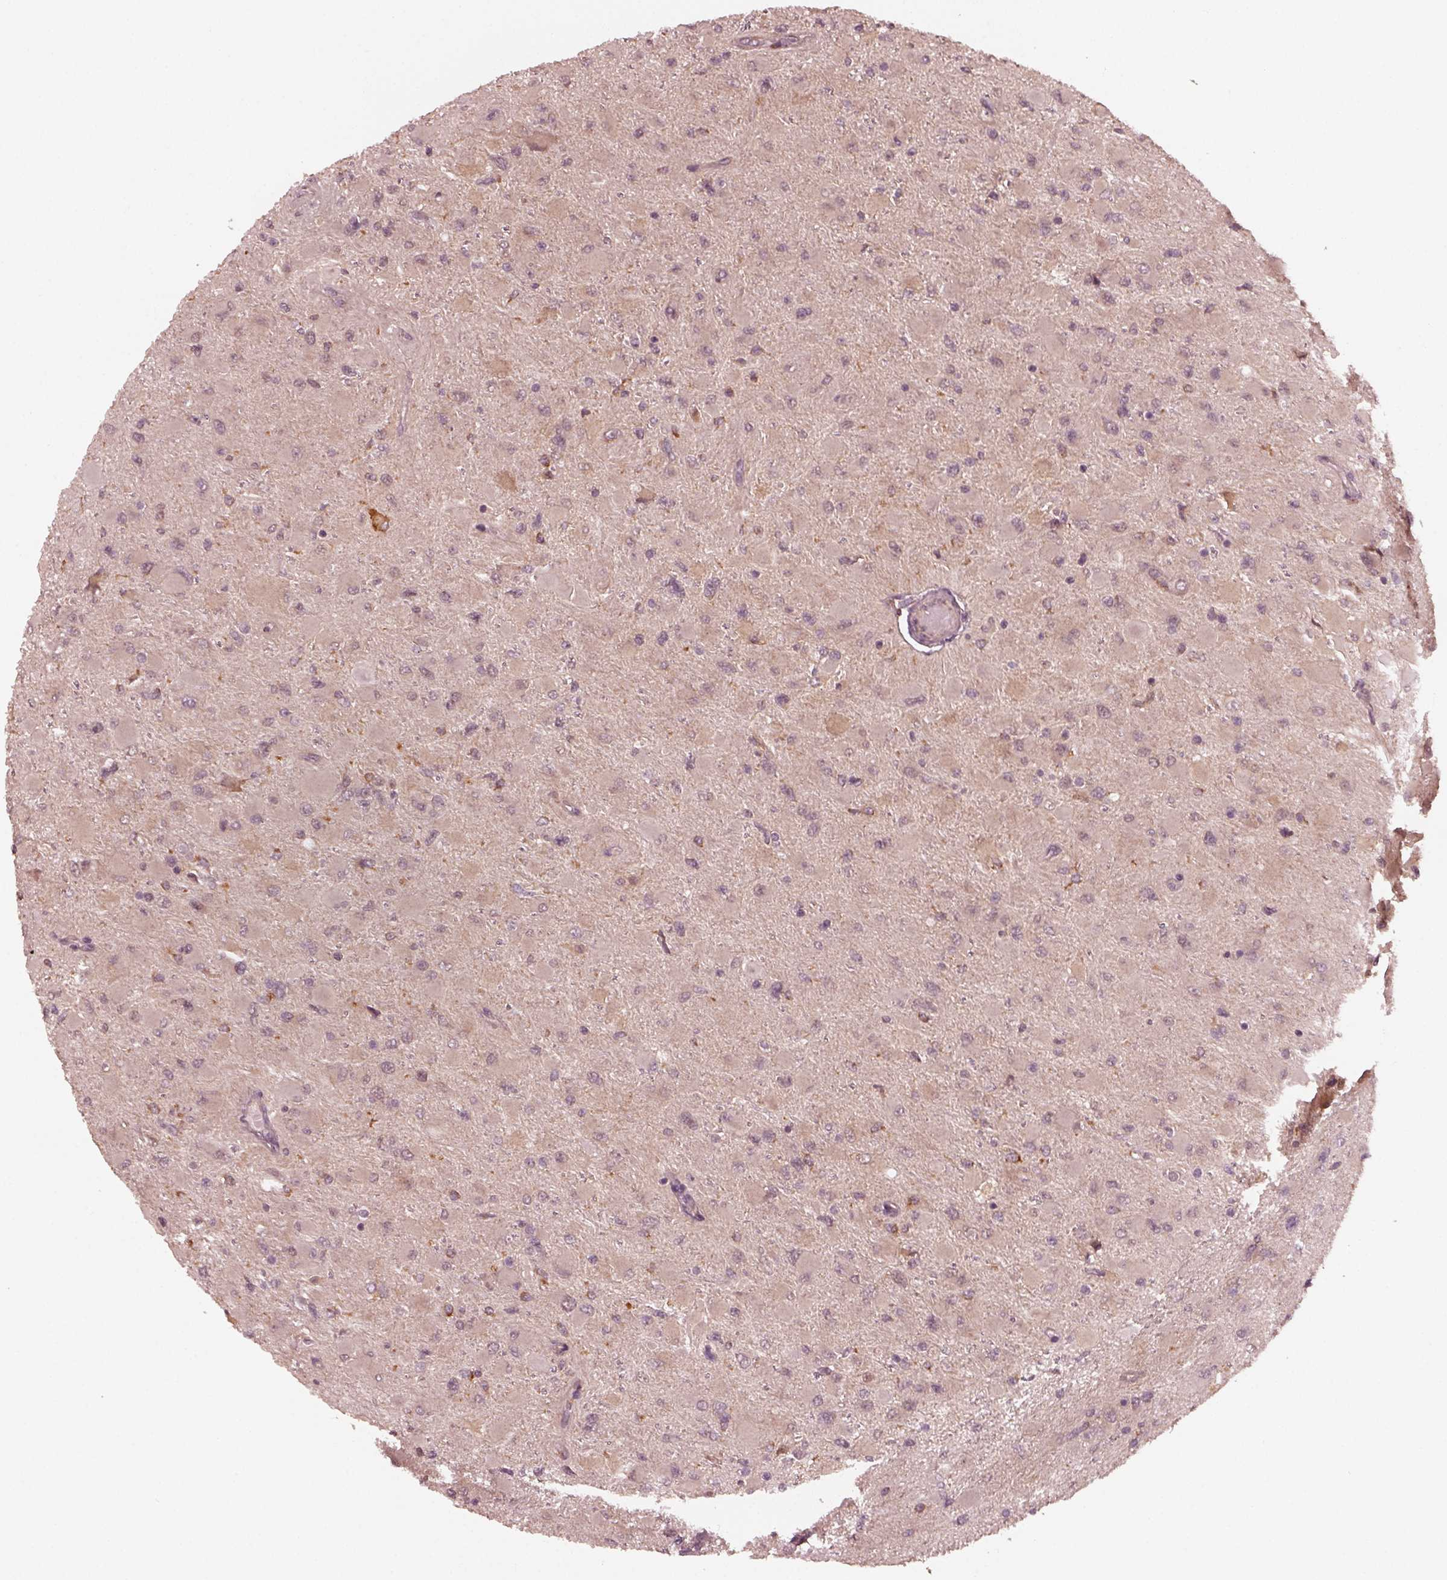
{"staining": {"intensity": "weak", "quantity": ">75%", "location": "cytoplasmic/membranous"}, "tissue": "glioma", "cell_type": "Tumor cells", "image_type": "cancer", "snomed": [{"axis": "morphology", "description": "Glioma, malignant, High grade"}, {"axis": "topography", "description": "Cerebral cortex"}], "caption": "This is a photomicrograph of immunohistochemistry staining of glioma, which shows weak positivity in the cytoplasmic/membranous of tumor cells.", "gene": "FAF2", "patient": {"sex": "female", "age": 36}}